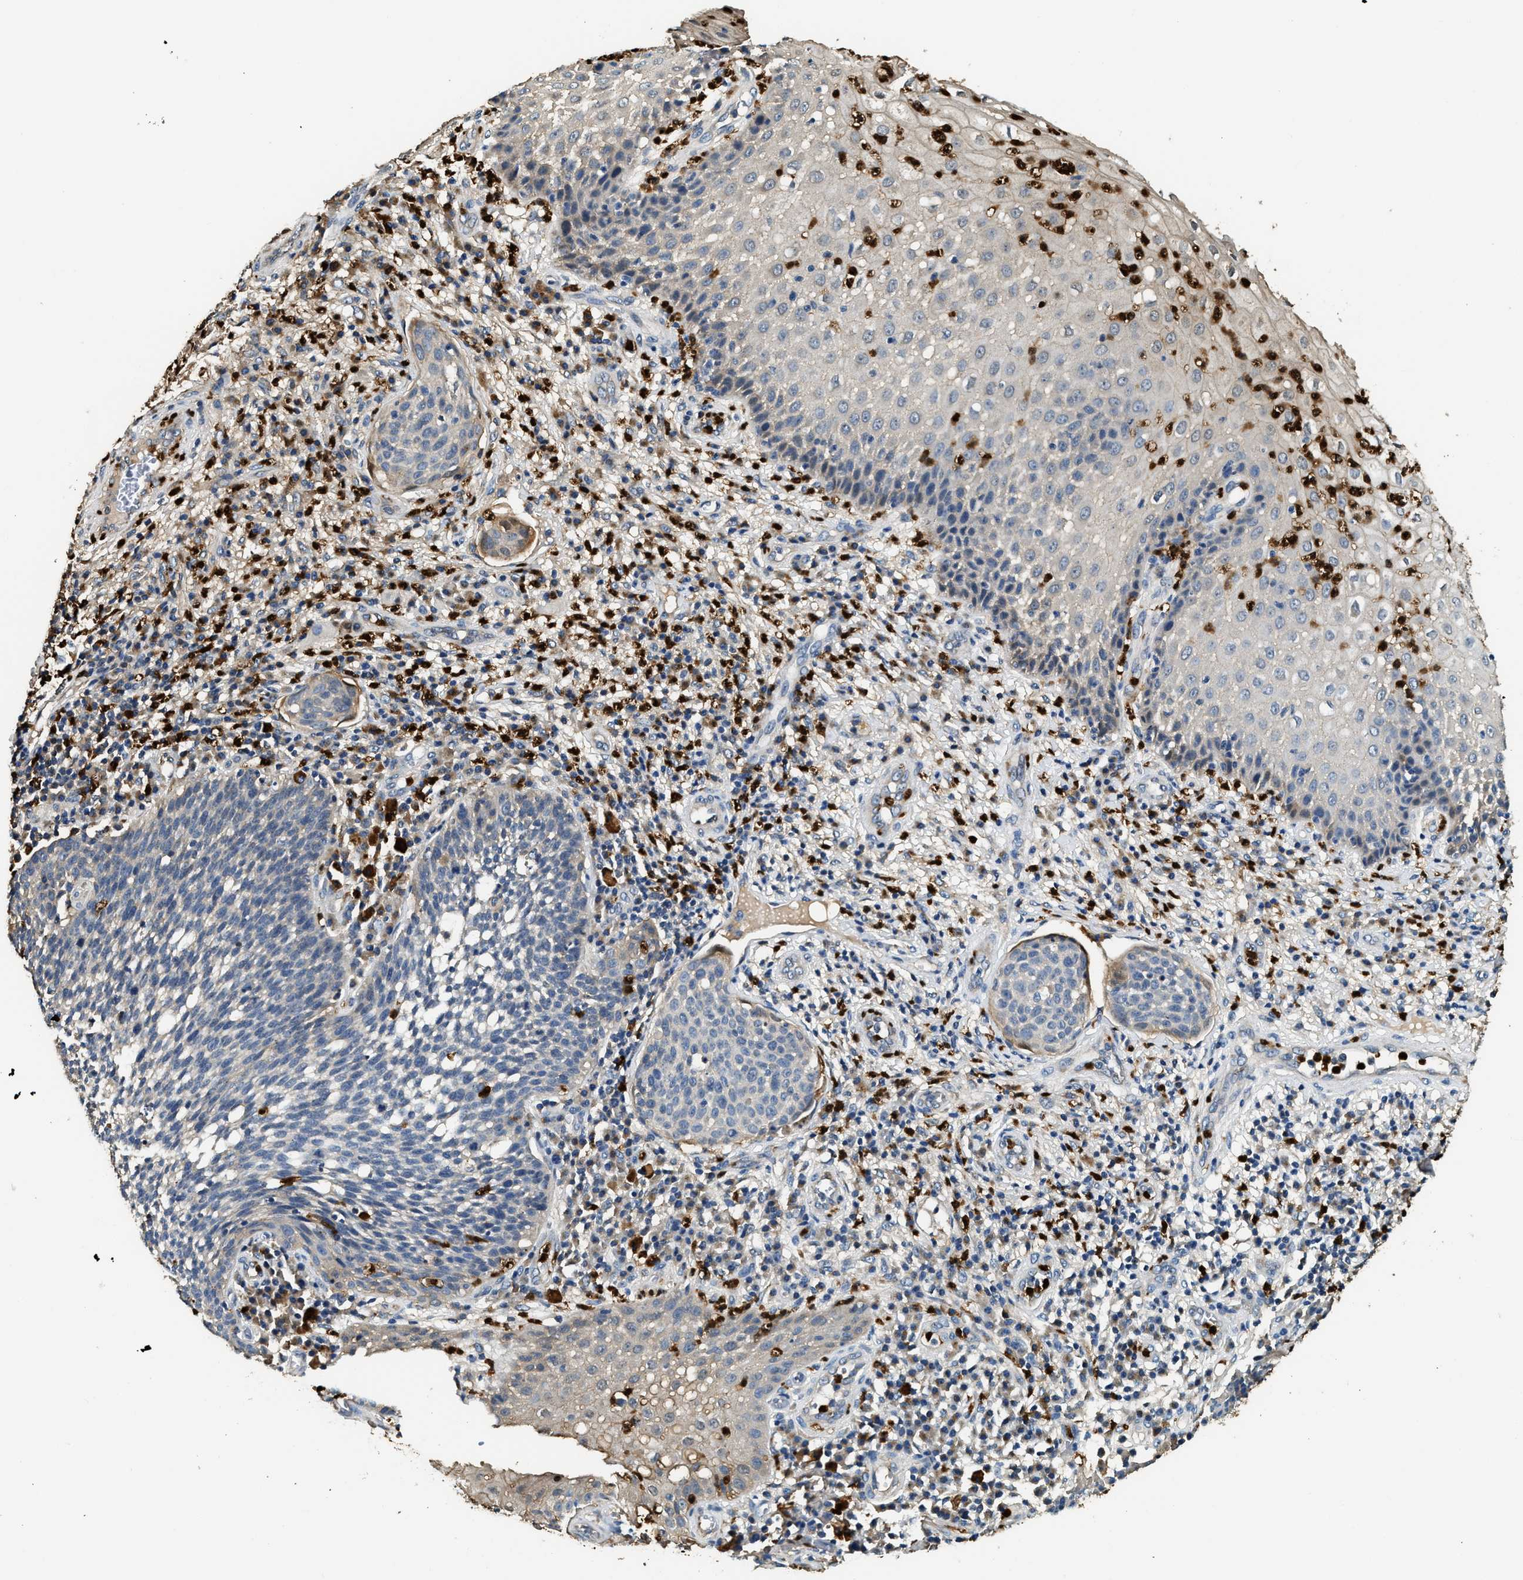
{"staining": {"intensity": "negative", "quantity": "none", "location": "none"}, "tissue": "cervical cancer", "cell_type": "Tumor cells", "image_type": "cancer", "snomed": [{"axis": "morphology", "description": "Squamous cell carcinoma, NOS"}, {"axis": "topography", "description": "Cervix"}], "caption": "Cervical squamous cell carcinoma was stained to show a protein in brown. There is no significant expression in tumor cells.", "gene": "ANXA3", "patient": {"sex": "female", "age": 34}}